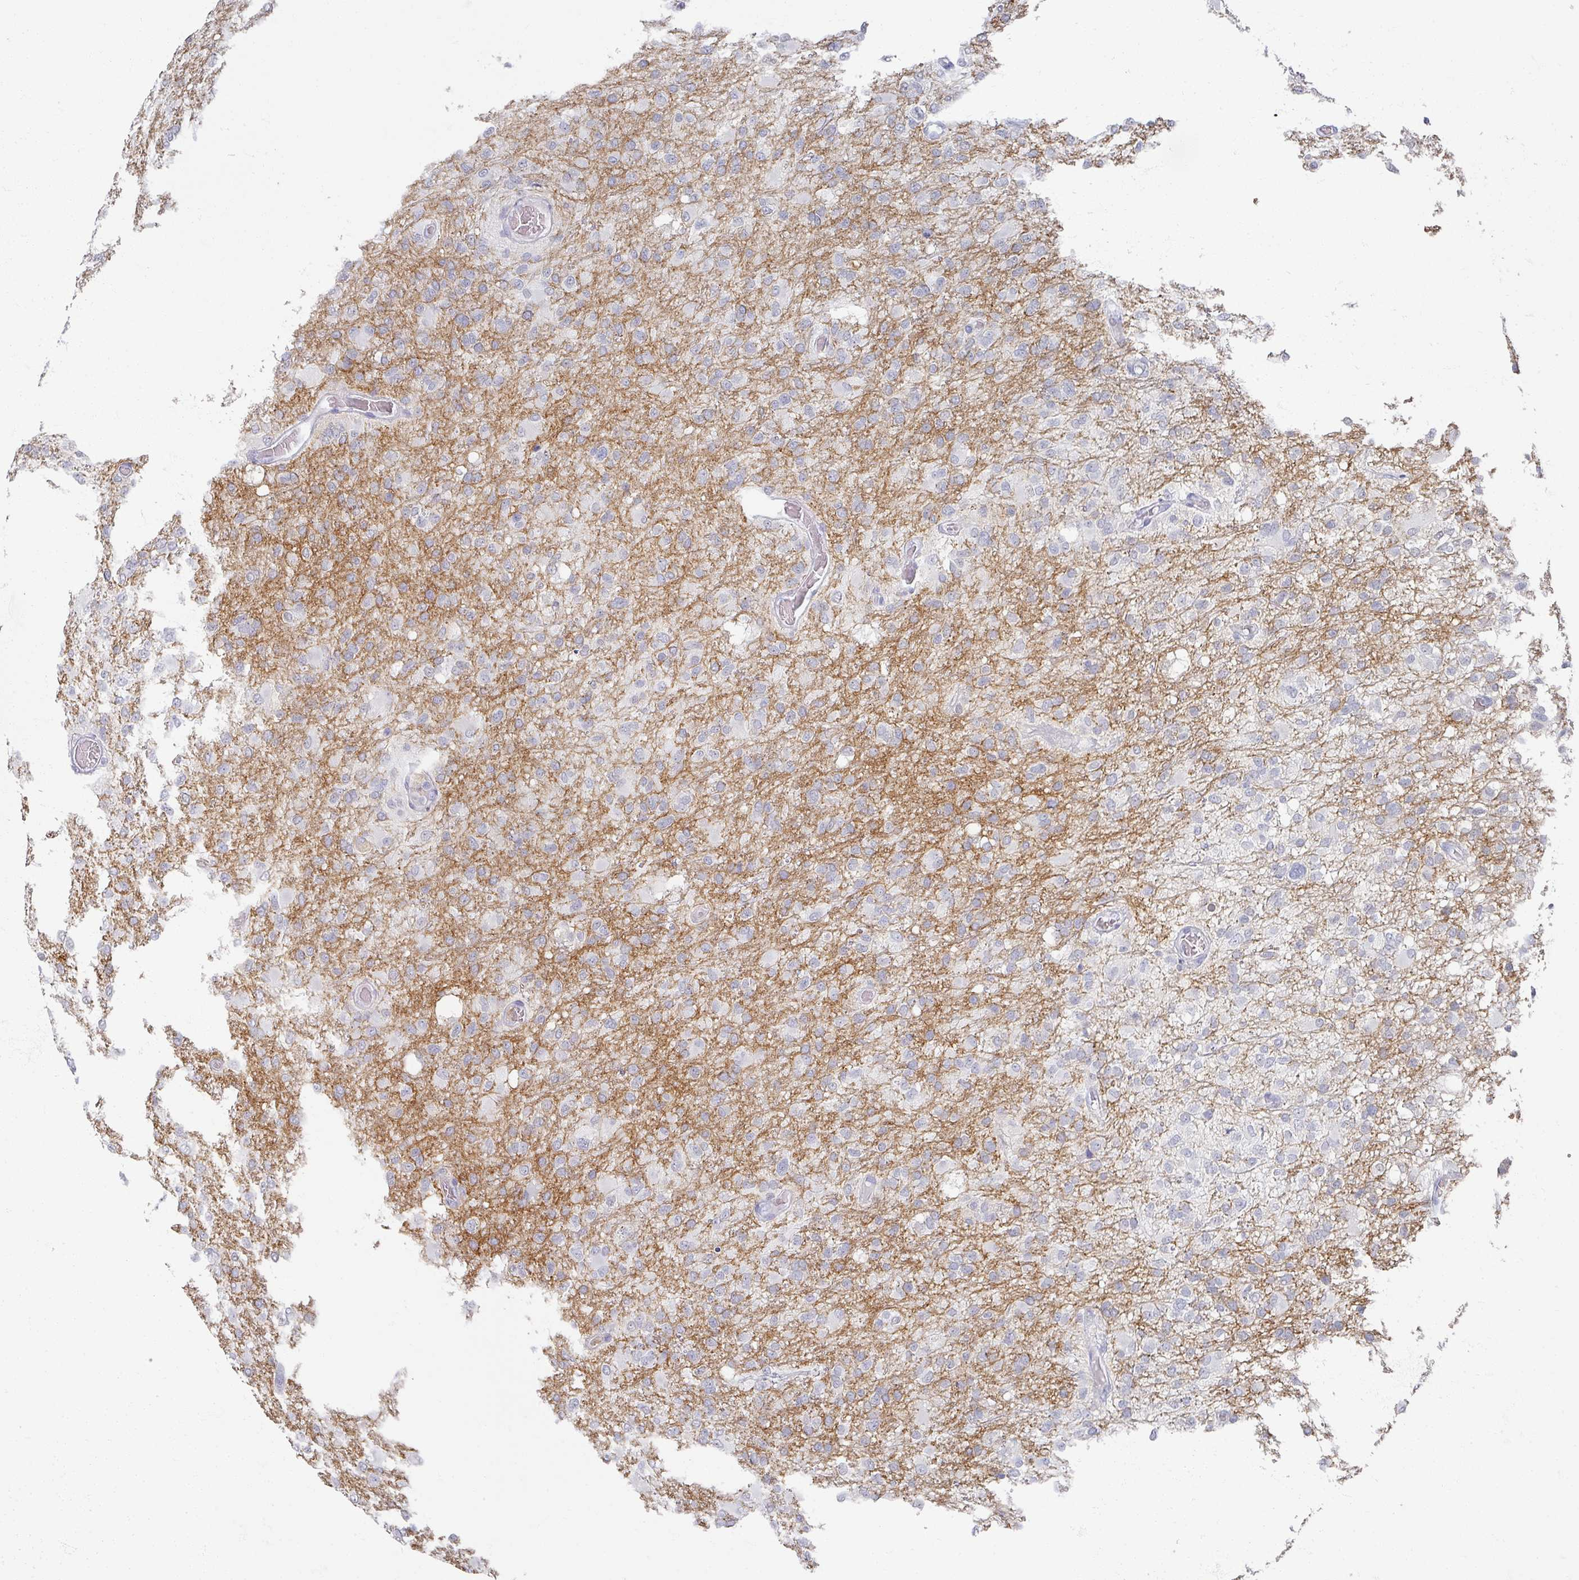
{"staining": {"intensity": "negative", "quantity": "none", "location": "none"}, "tissue": "glioma", "cell_type": "Tumor cells", "image_type": "cancer", "snomed": [{"axis": "morphology", "description": "Glioma, malignant, High grade"}, {"axis": "topography", "description": "Brain"}], "caption": "Immunohistochemistry of glioma demonstrates no expression in tumor cells.", "gene": "OMG", "patient": {"sex": "female", "age": 74}}